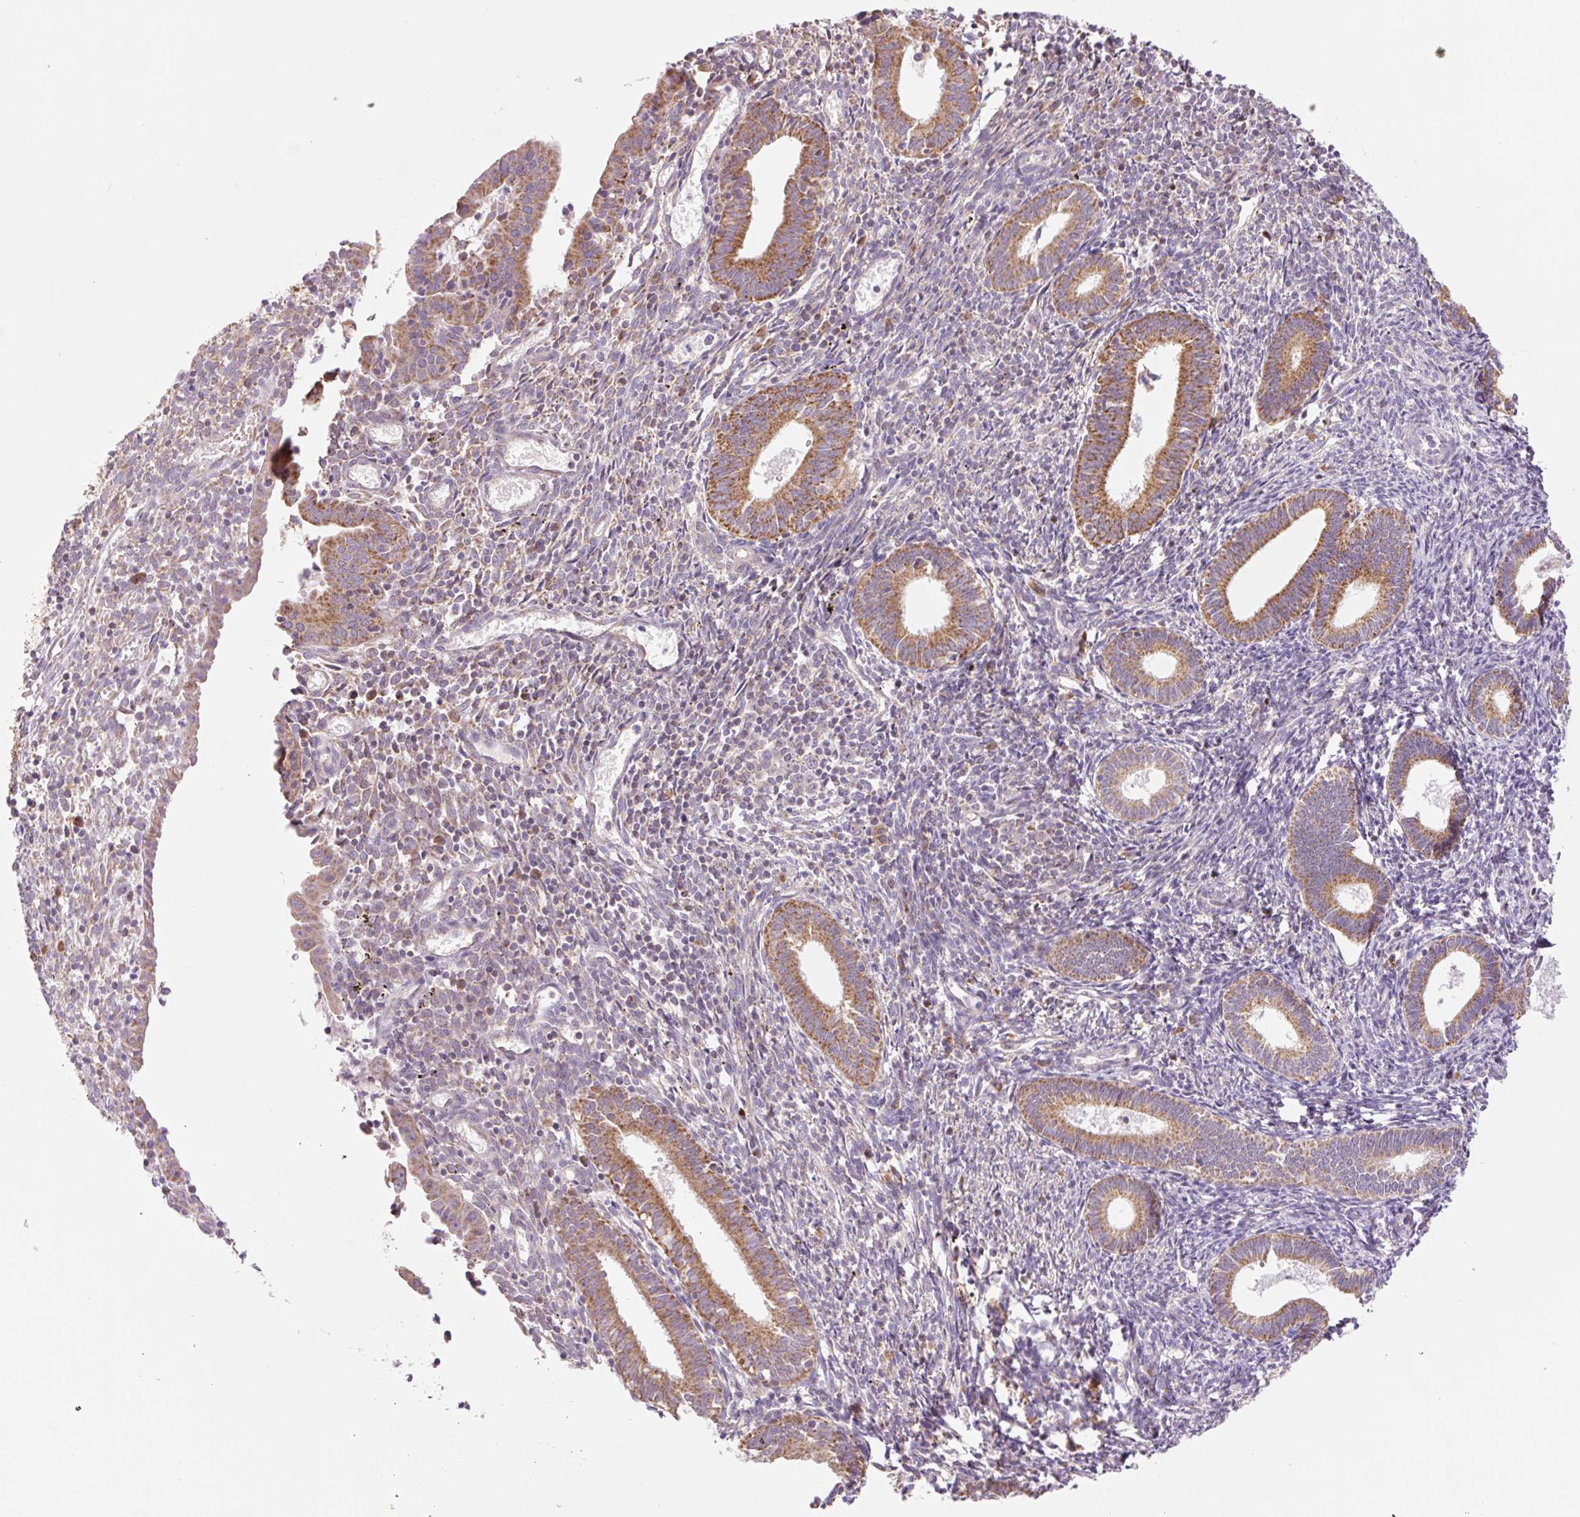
{"staining": {"intensity": "moderate", "quantity": "25%-75%", "location": "cytoplasmic/membranous"}, "tissue": "endometrium", "cell_type": "Cells in endometrial stroma", "image_type": "normal", "snomed": [{"axis": "morphology", "description": "Normal tissue, NOS"}, {"axis": "topography", "description": "Endometrium"}], "caption": "Moderate cytoplasmic/membranous protein staining is seen in about 25%-75% of cells in endometrial stroma in endometrium. Using DAB (brown) and hematoxylin (blue) stains, captured at high magnification using brightfield microscopy.", "gene": "GOSR2", "patient": {"sex": "female", "age": 41}}